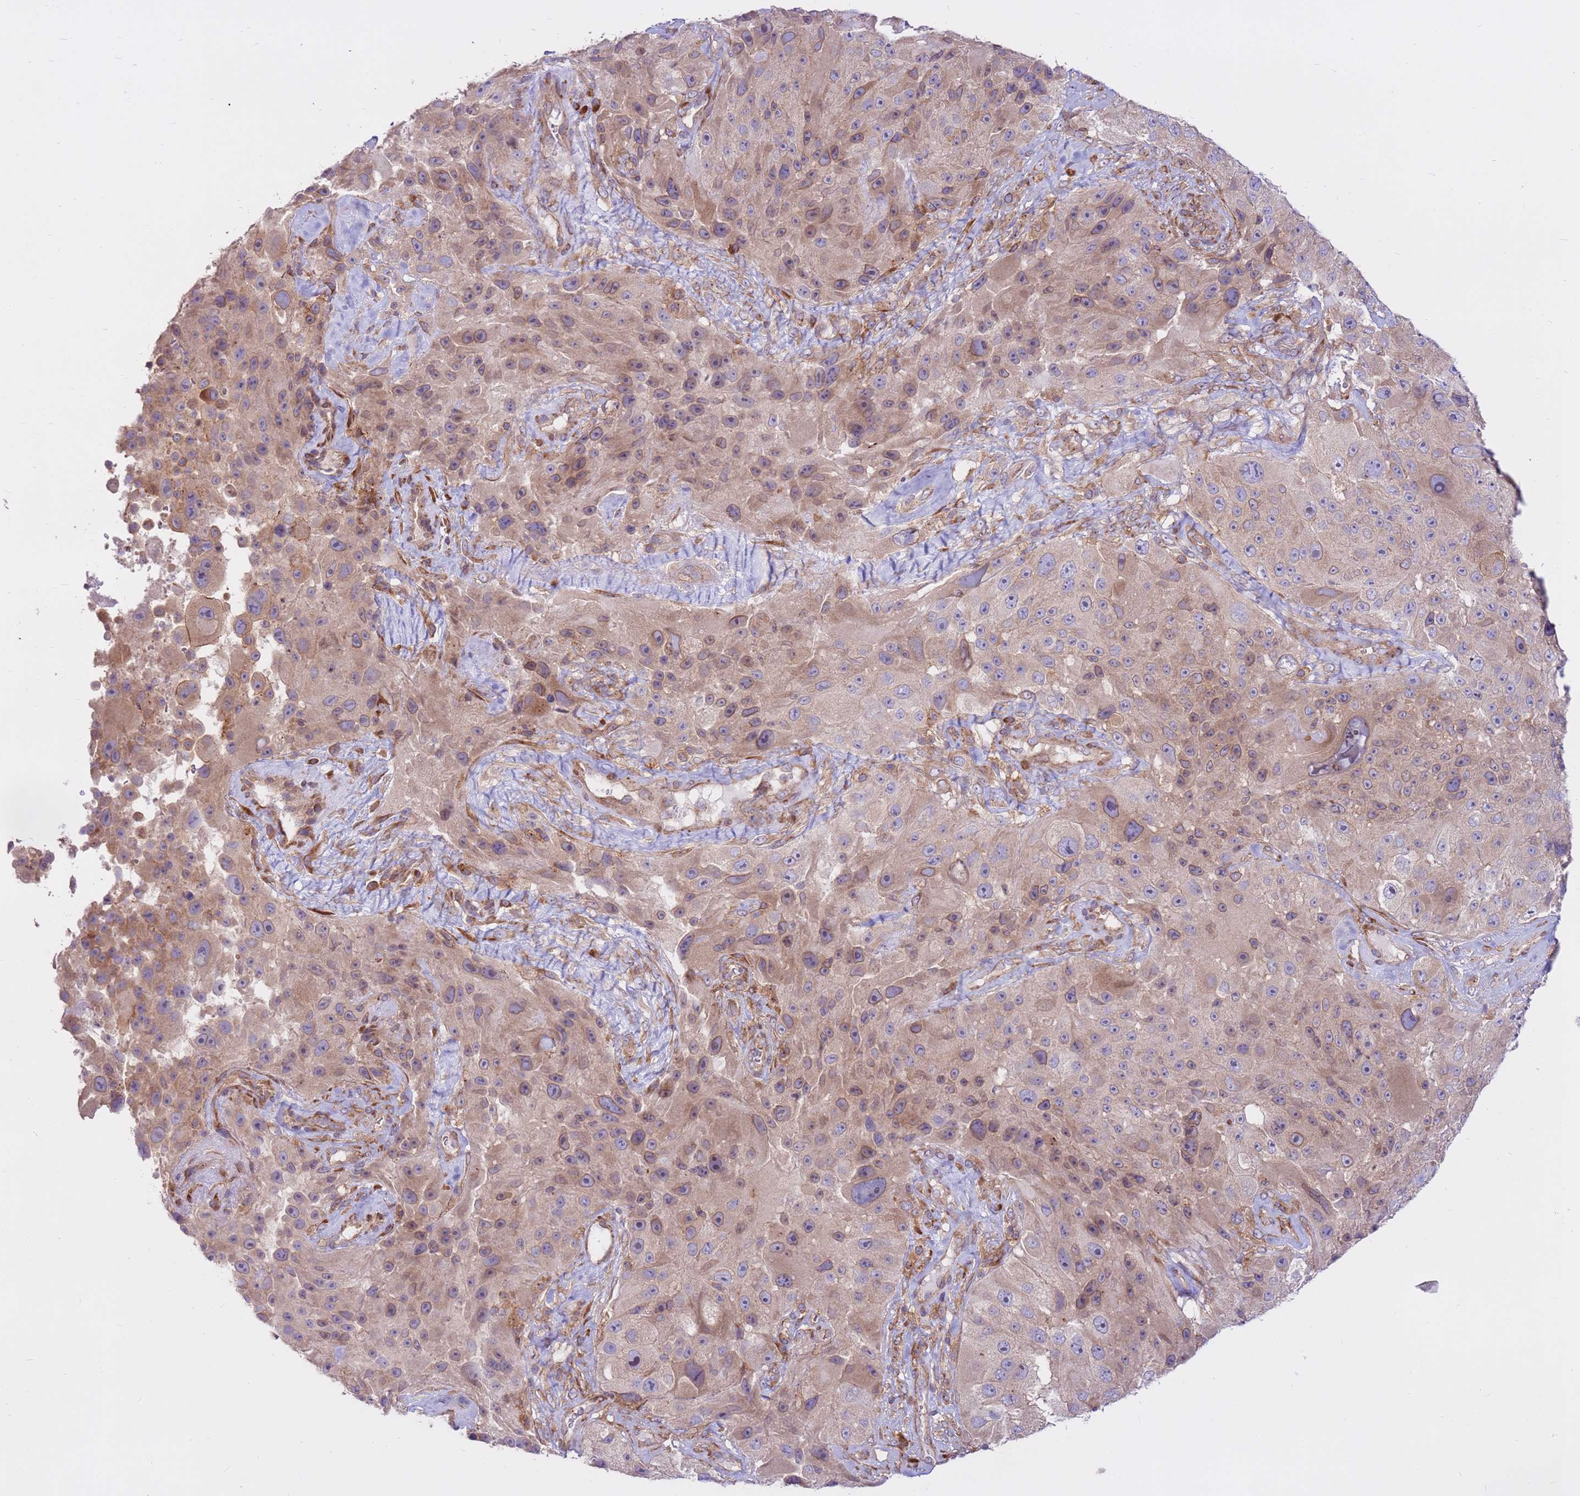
{"staining": {"intensity": "weak", "quantity": ">75%", "location": "cytoplasmic/membranous"}, "tissue": "melanoma", "cell_type": "Tumor cells", "image_type": "cancer", "snomed": [{"axis": "morphology", "description": "Malignant melanoma, Metastatic site"}, {"axis": "topography", "description": "Lymph node"}], "caption": "IHC histopathology image of neoplastic tissue: melanoma stained using immunohistochemistry reveals low levels of weak protein expression localized specifically in the cytoplasmic/membranous of tumor cells, appearing as a cytoplasmic/membranous brown color.", "gene": "DDX19B", "patient": {"sex": "male", "age": 62}}